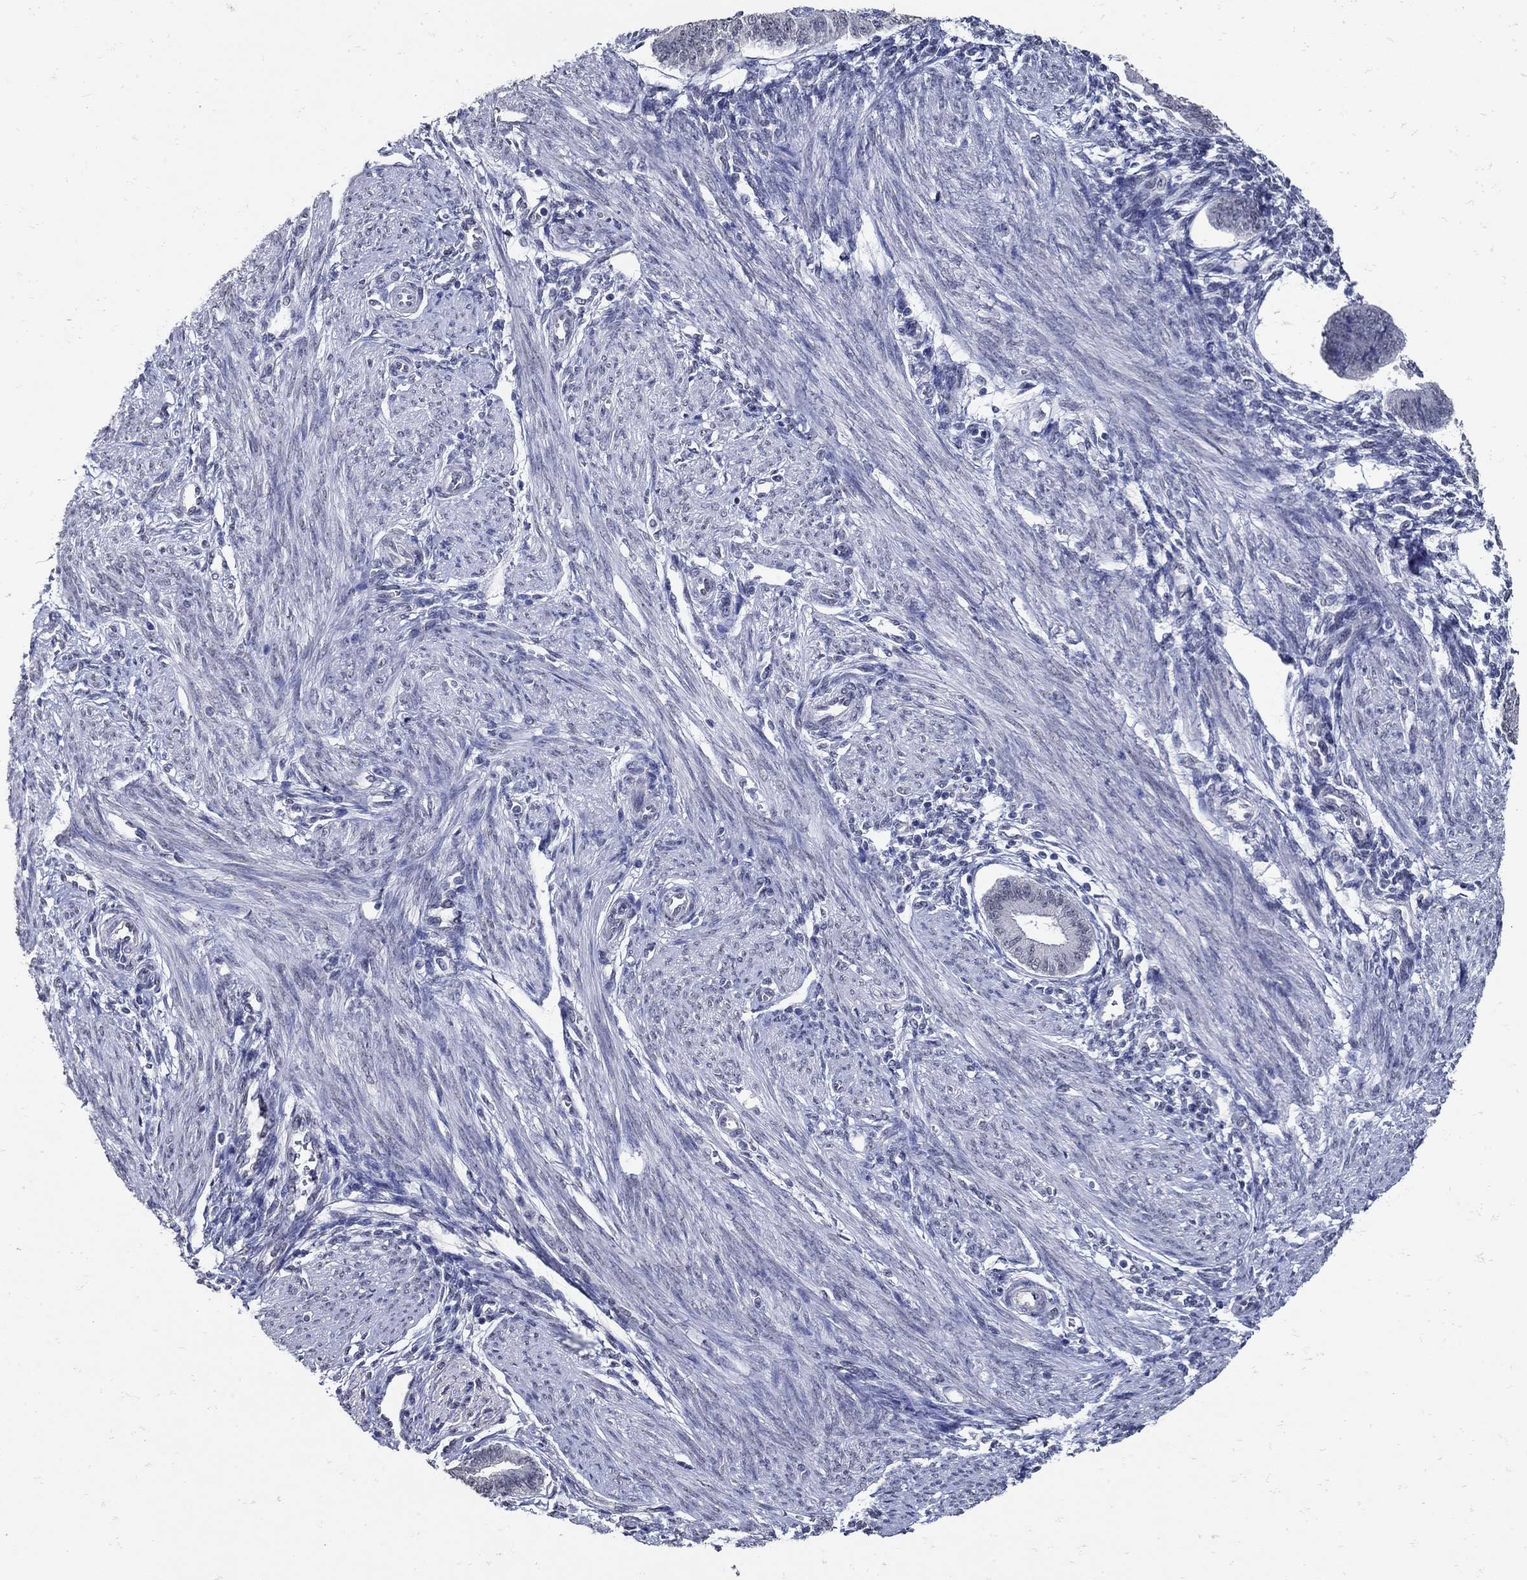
{"staining": {"intensity": "negative", "quantity": "none", "location": "none"}, "tissue": "endometrium", "cell_type": "Cells in endometrial stroma", "image_type": "normal", "snomed": [{"axis": "morphology", "description": "Normal tissue, NOS"}, {"axis": "topography", "description": "Endometrium"}], "caption": "Immunohistochemistry (IHC) histopathology image of normal endometrium: endometrium stained with DAB shows no significant protein positivity in cells in endometrial stroma. (DAB IHC, high magnification).", "gene": "KCNN3", "patient": {"sex": "female", "age": 39}}